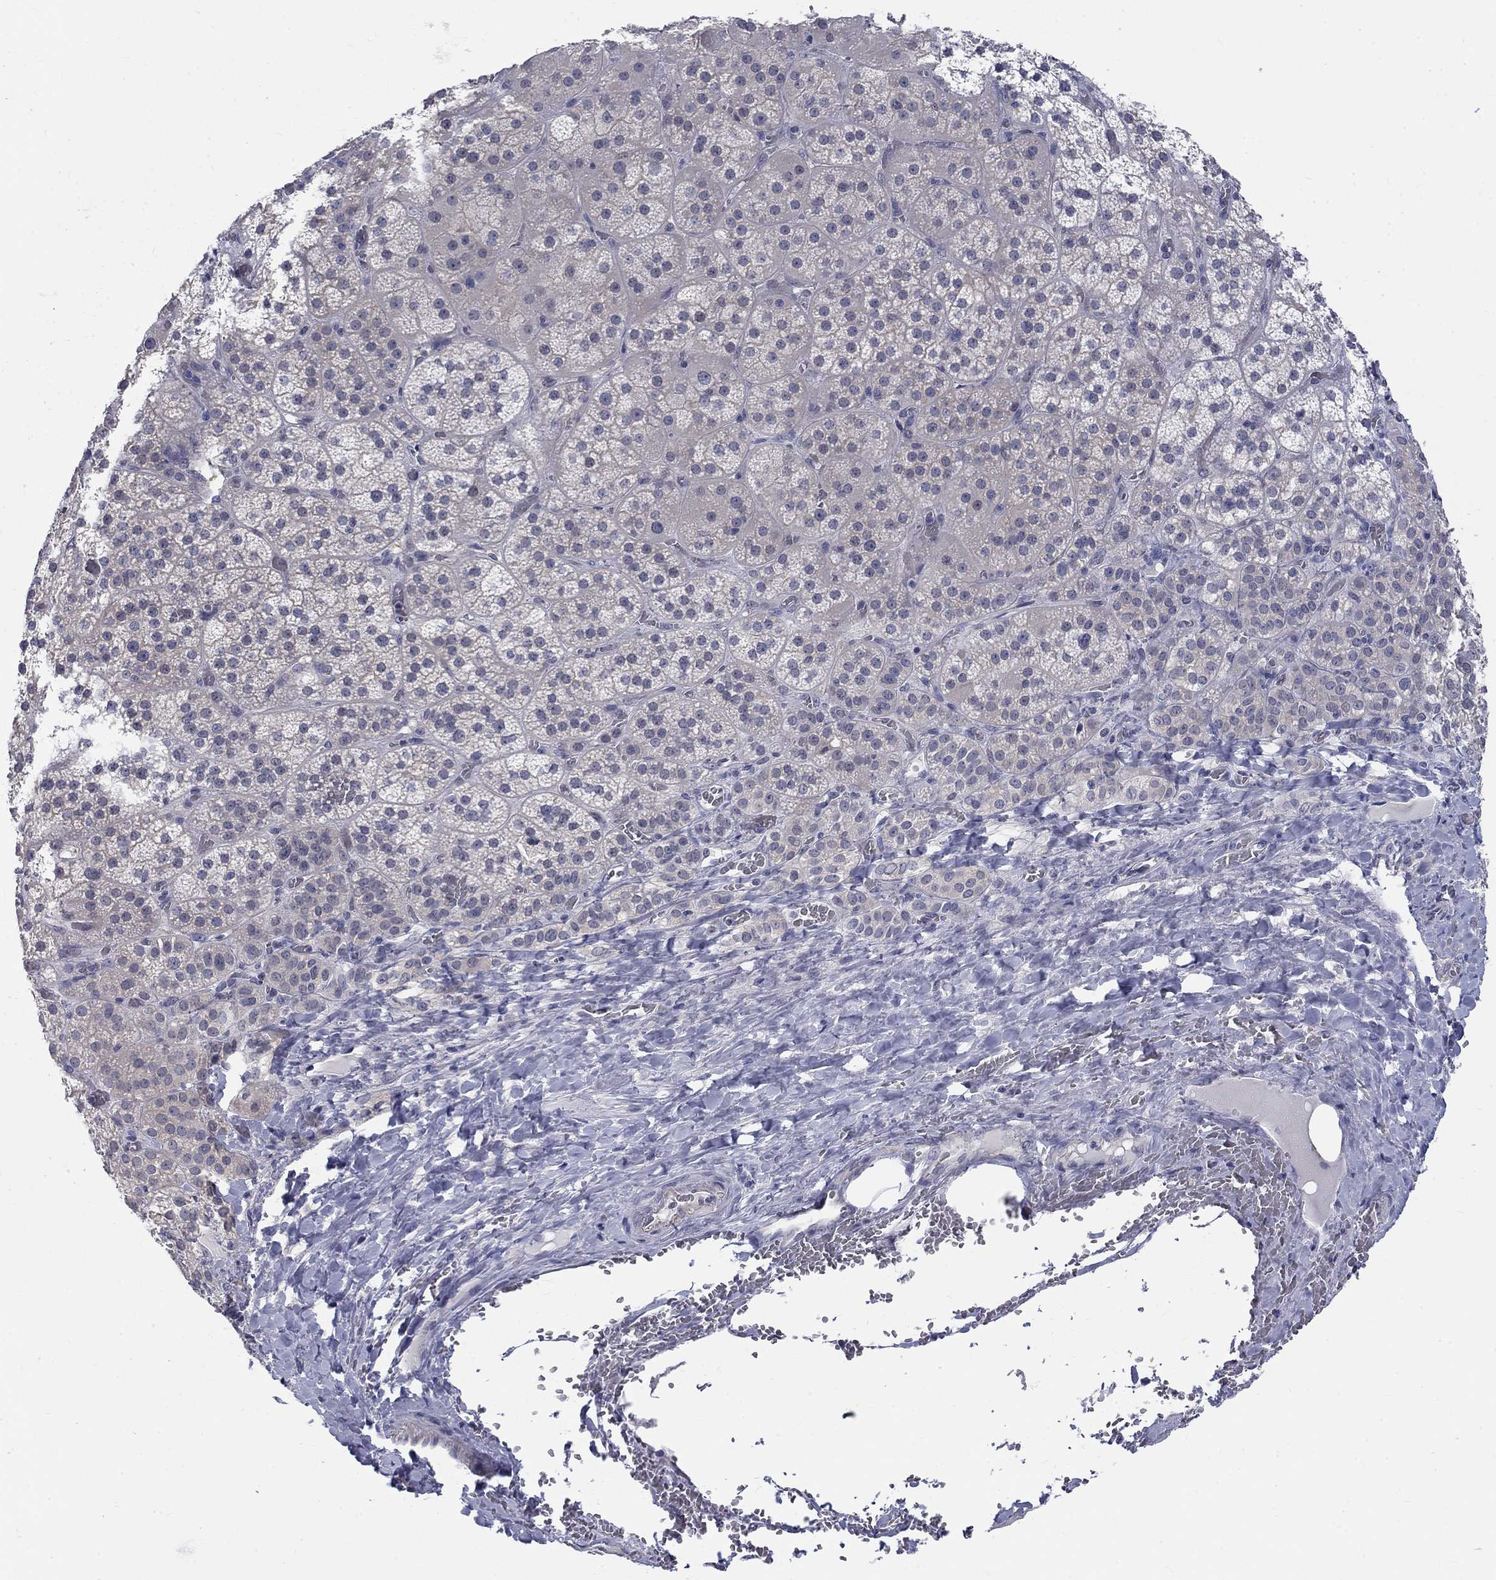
{"staining": {"intensity": "weak", "quantity": "25%-75%", "location": "cytoplasmic/membranous"}, "tissue": "adrenal gland", "cell_type": "Glandular cells", "image_type": "normal", "snomed": [{"axis": "morphology", "description": "Normal tissue, NOS"}, {"axis": "topography", "description": "Adrenal gland"}], "caption": "Immunohistochemical staining of benign adrenal gland reveals 25%-75% levels of weak cytoplasmic/membranous protein positivity in approximately 25%-75% of glandular cells. The staining was performed using DAB (3,3'-diaminobenzidine) to visualize the protein expression in brown, while the nuclei were stained in blue with hematoxylin (Magnification: 20x).", "gene": "EGFLAM", "patient": {"sex": "male", "age": 57}}